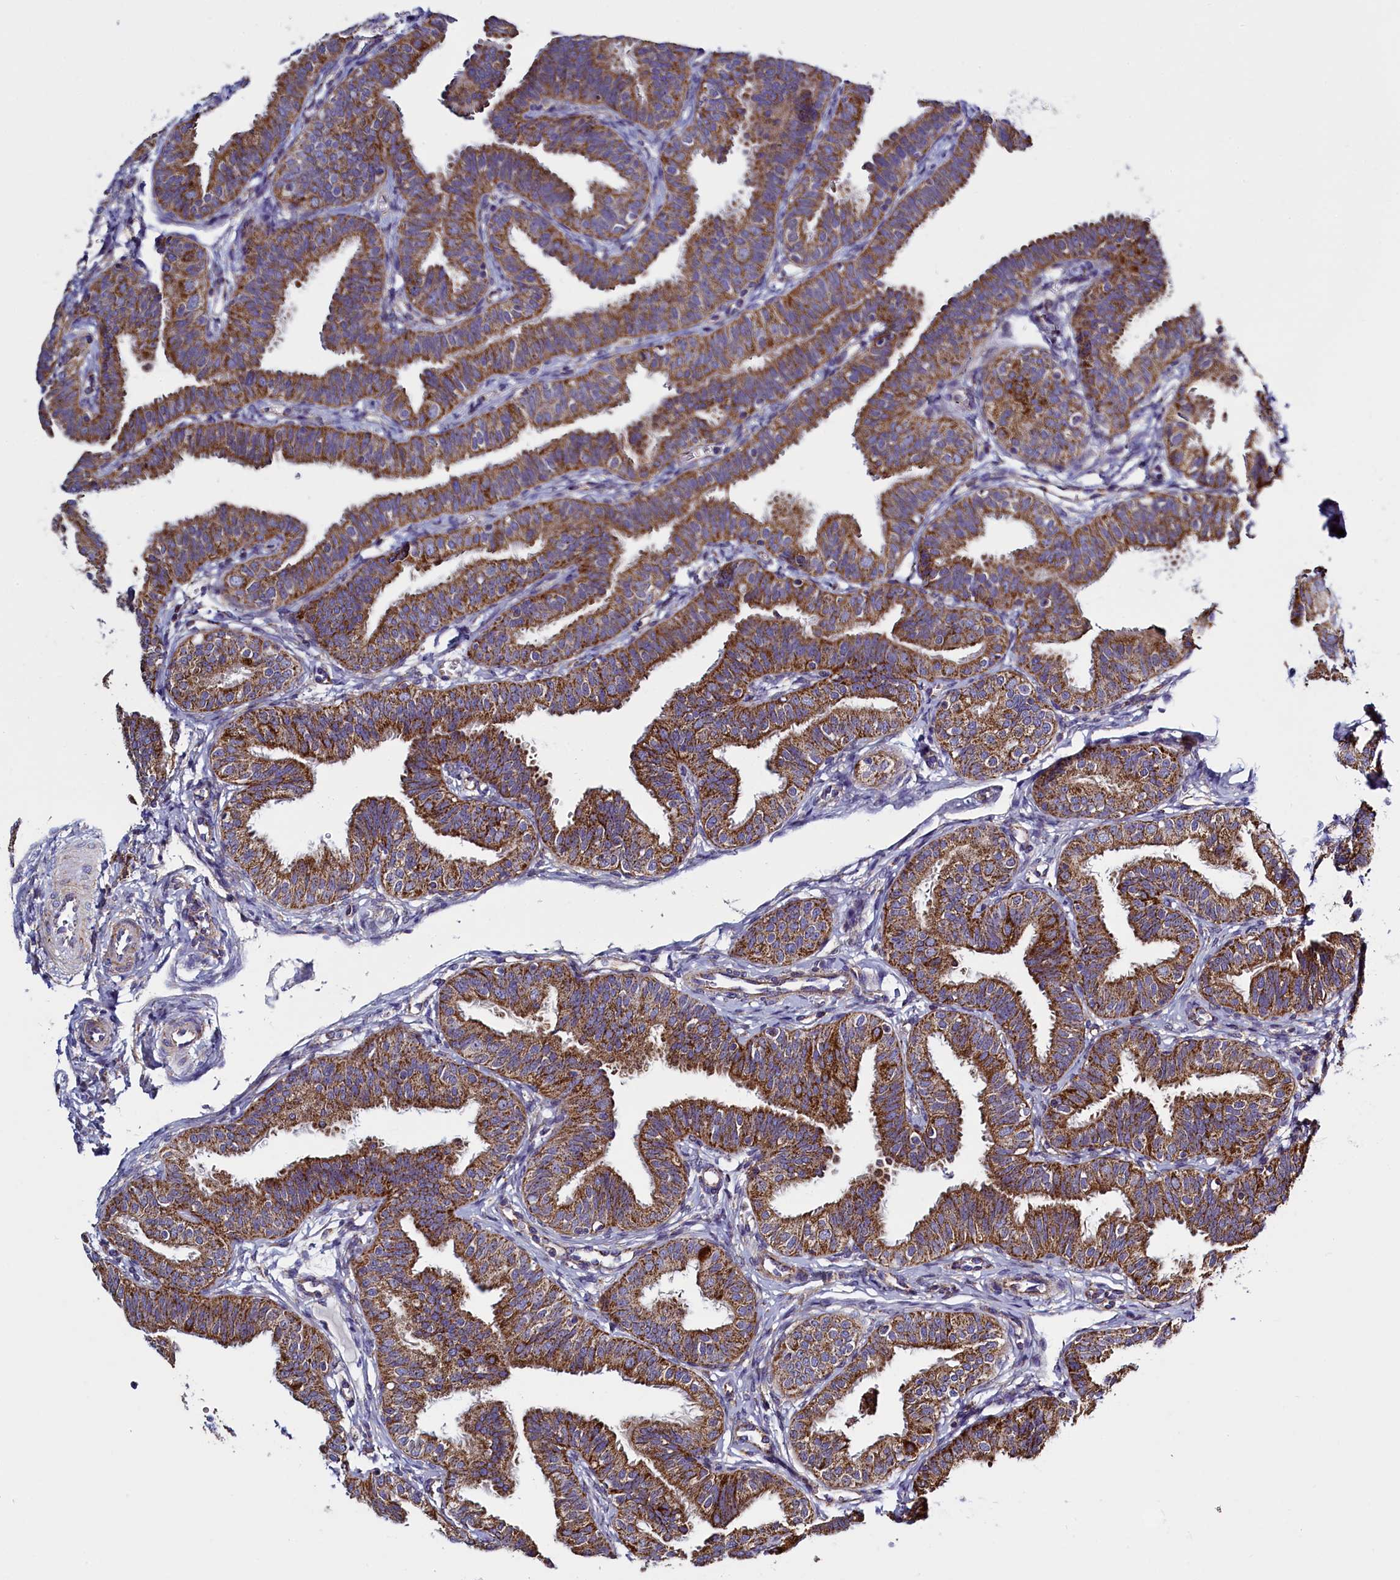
{"staining": {"intensity": "moderate", "quantity": ">75%", "location": "cytoplasmic/membranous"}, "tissue": "fallopian tube", "cell_type": "Glandular cells", "image_type": "normal", "snomed": [{"axis": "morphology", "description": "Normal tissue, NOS"}, {"axis": "topography", "description": "Fallopian tube"}], "caption": "Moderate cytoplasmic/membranous protein staining is seen in approximately >75% of glandular cells in fallopian tube.", "gene": "IFT122", "patient": {"sex": "female", "age": 35}}